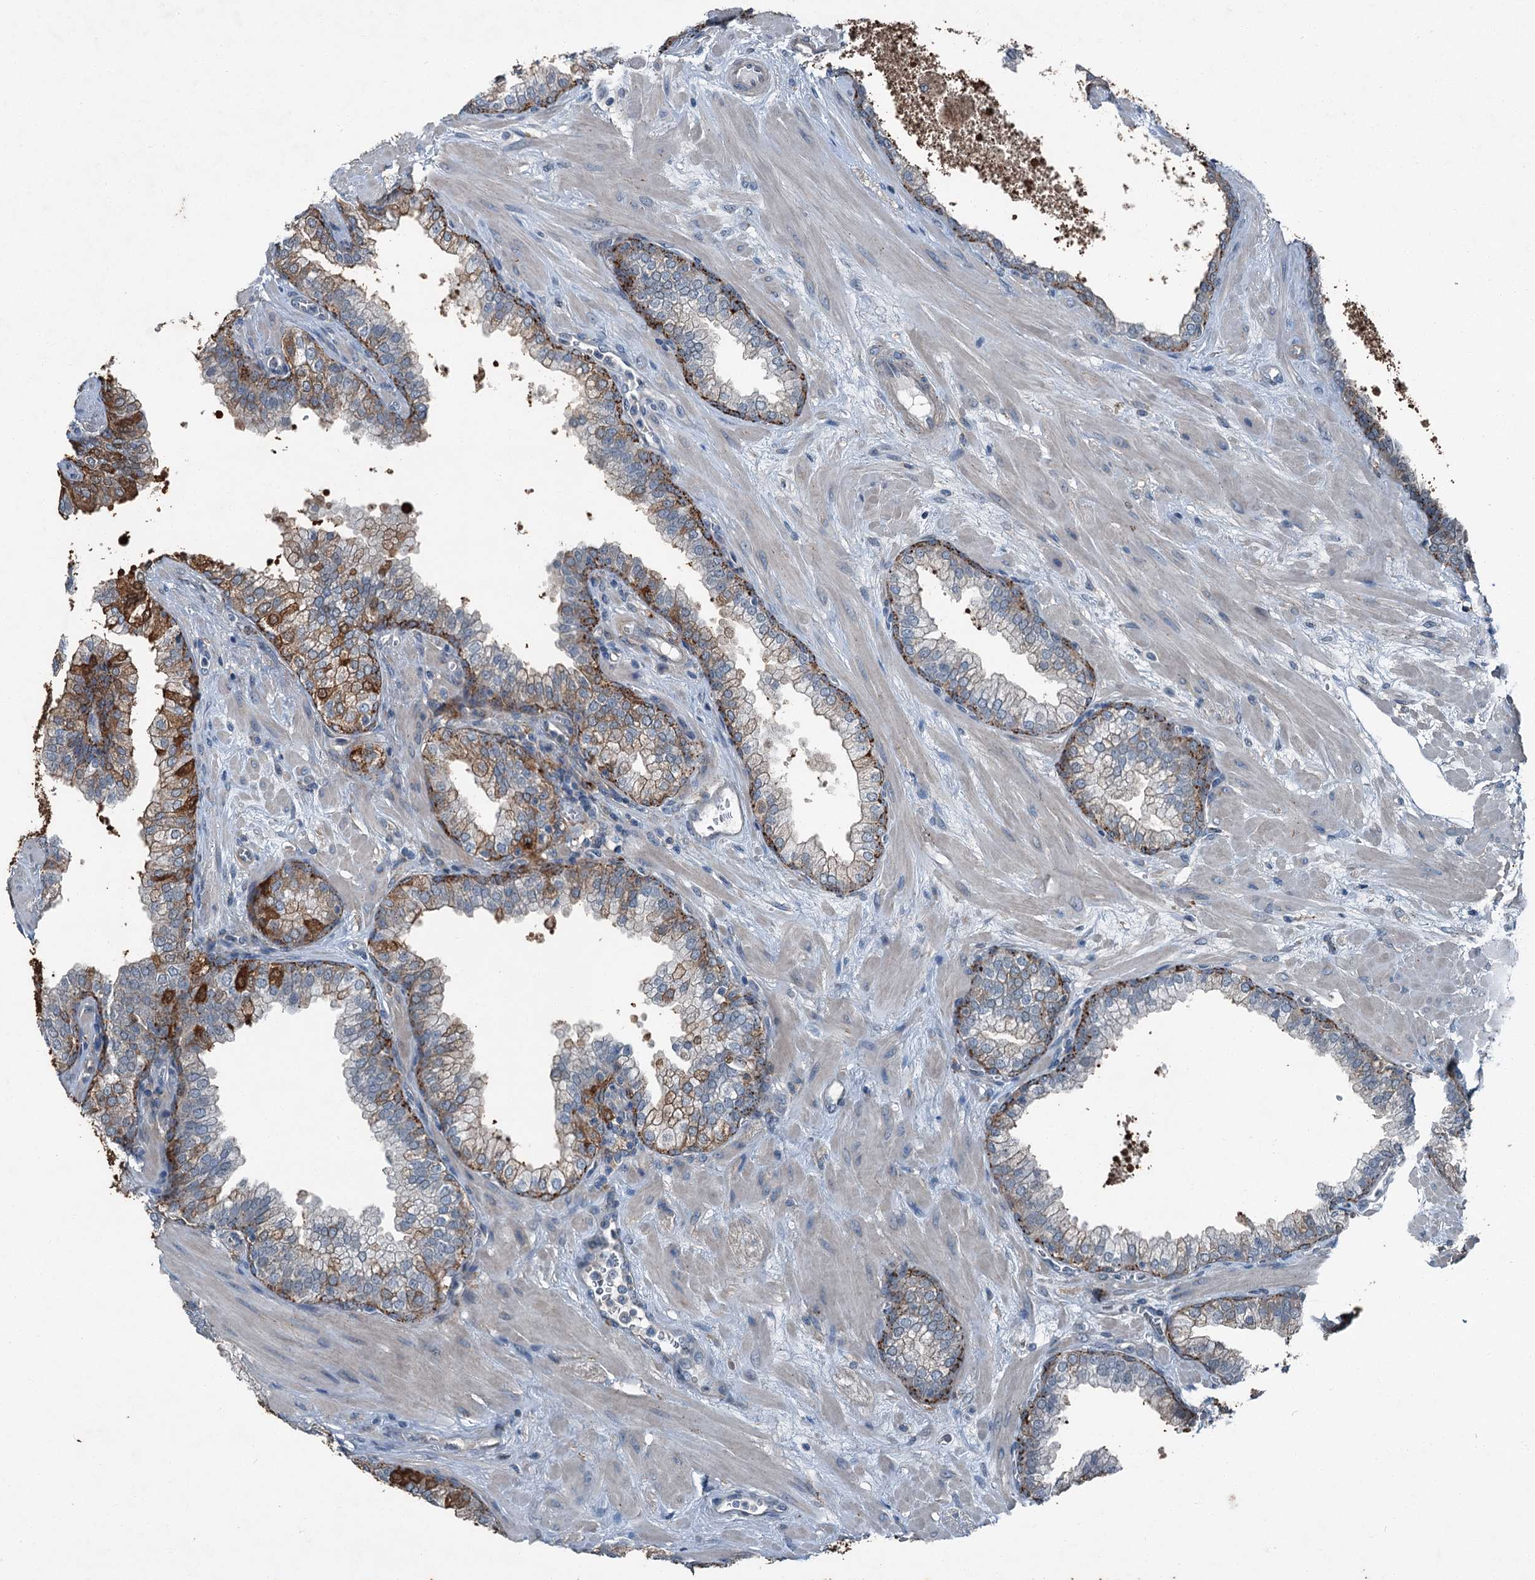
{"staining": {"intensity": "strong", "quantity": "25%-75%", "location": "cytoplasmic/membranous"}, "tissue": "prostate", "cell_type": "Glandular cells", "image_type": "normal", "snomed": [{"axis": "morphology", "description": "Normal tissue, NOS"}, {"axis": "topography", "description": "Prostate"}], "caption": "Glandular cells exhibit strong cytoplasmic/membranous staining in about 25%-75% of cells in unremarkable prostate.", "gene": "AXL", "patient": {"sex": "male", "age": 60}}